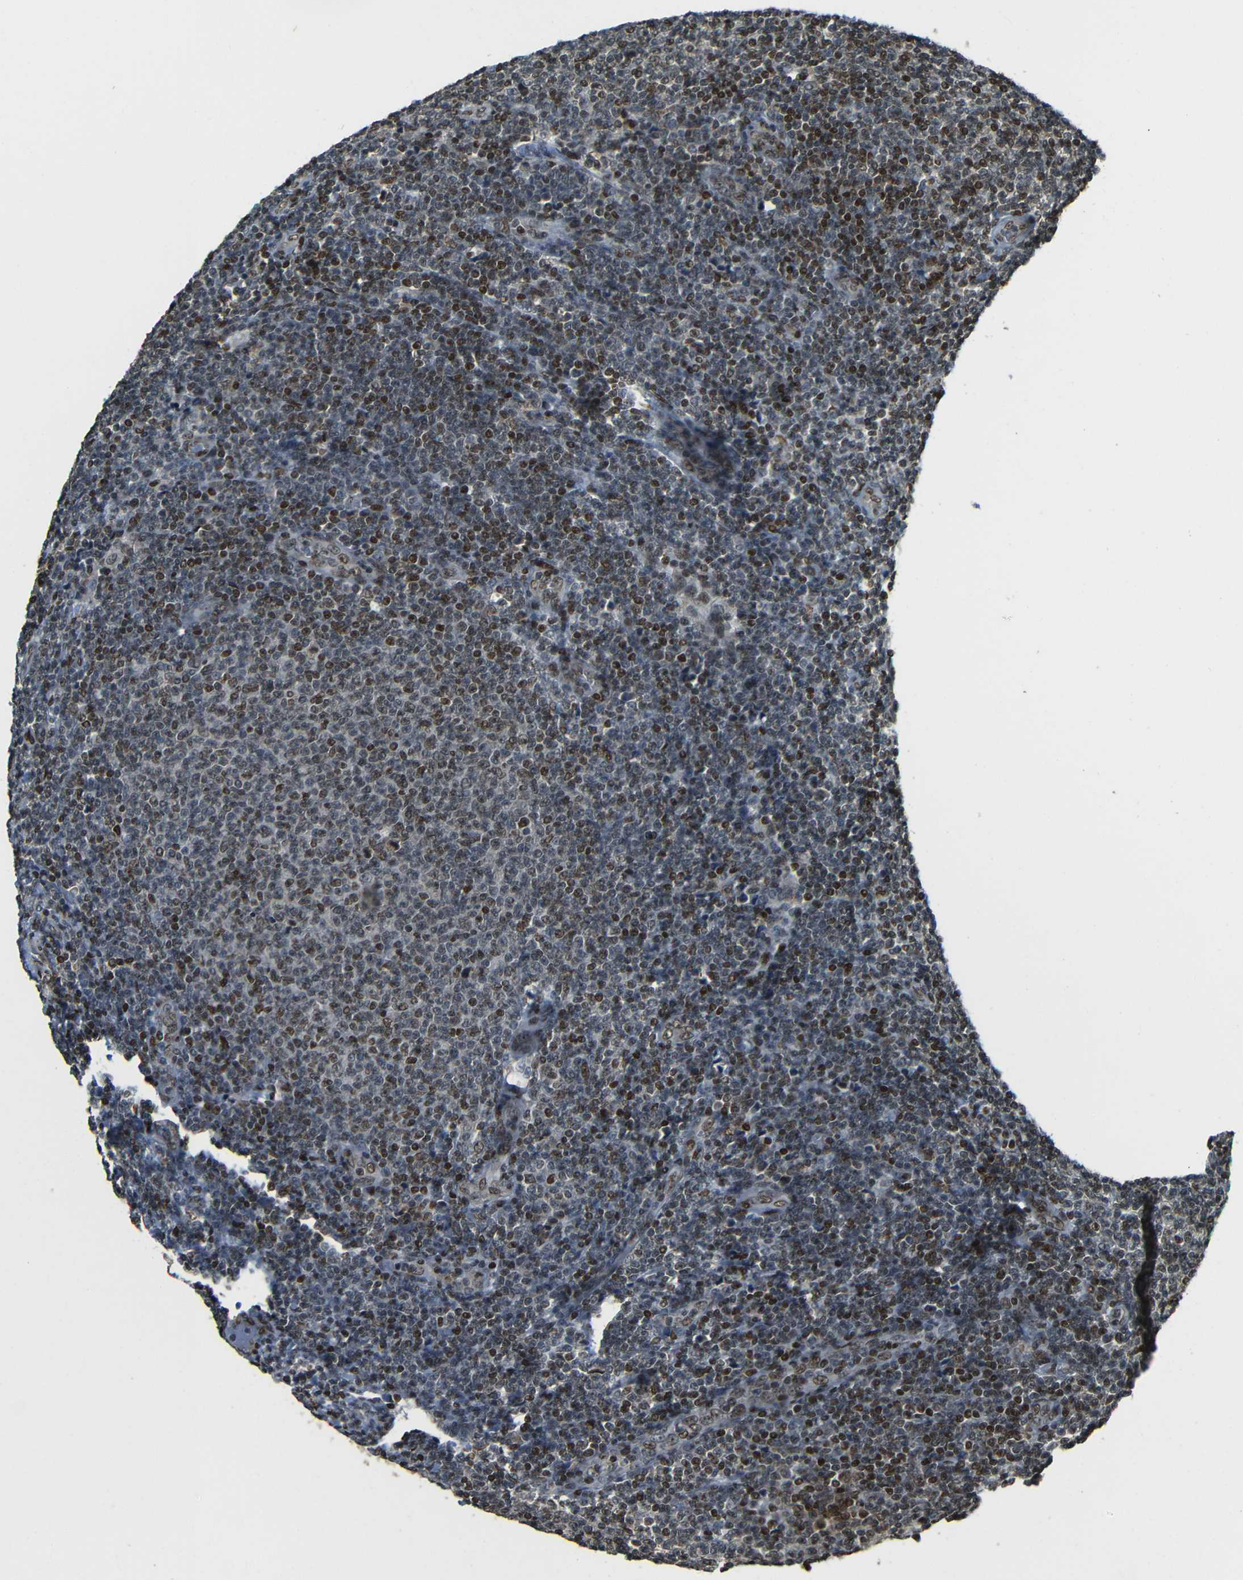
{"staining": {"intensity": "moderate", "quantity": "<25%", "location": "nuclear"}, "tissue": "lymphoma", "cell_type": "Tumor cells", "image_type": "cancer", "snomed": [{"axis": "morphology", "description": "Malignant lymphoma, non-Hodgkin's type, Low grade"}, {"axis": "topography", "description": "Lymph node"}], "caption": "Immunohistochemistry (IHC) histopathology image of human lymphoma stained for a protein (brown), which reveals low levels of moderate nuclear expression in approximately <25% of tumor cells.", "gene": "PSIP1", "patient": {"sex": "male", "age": 66}}